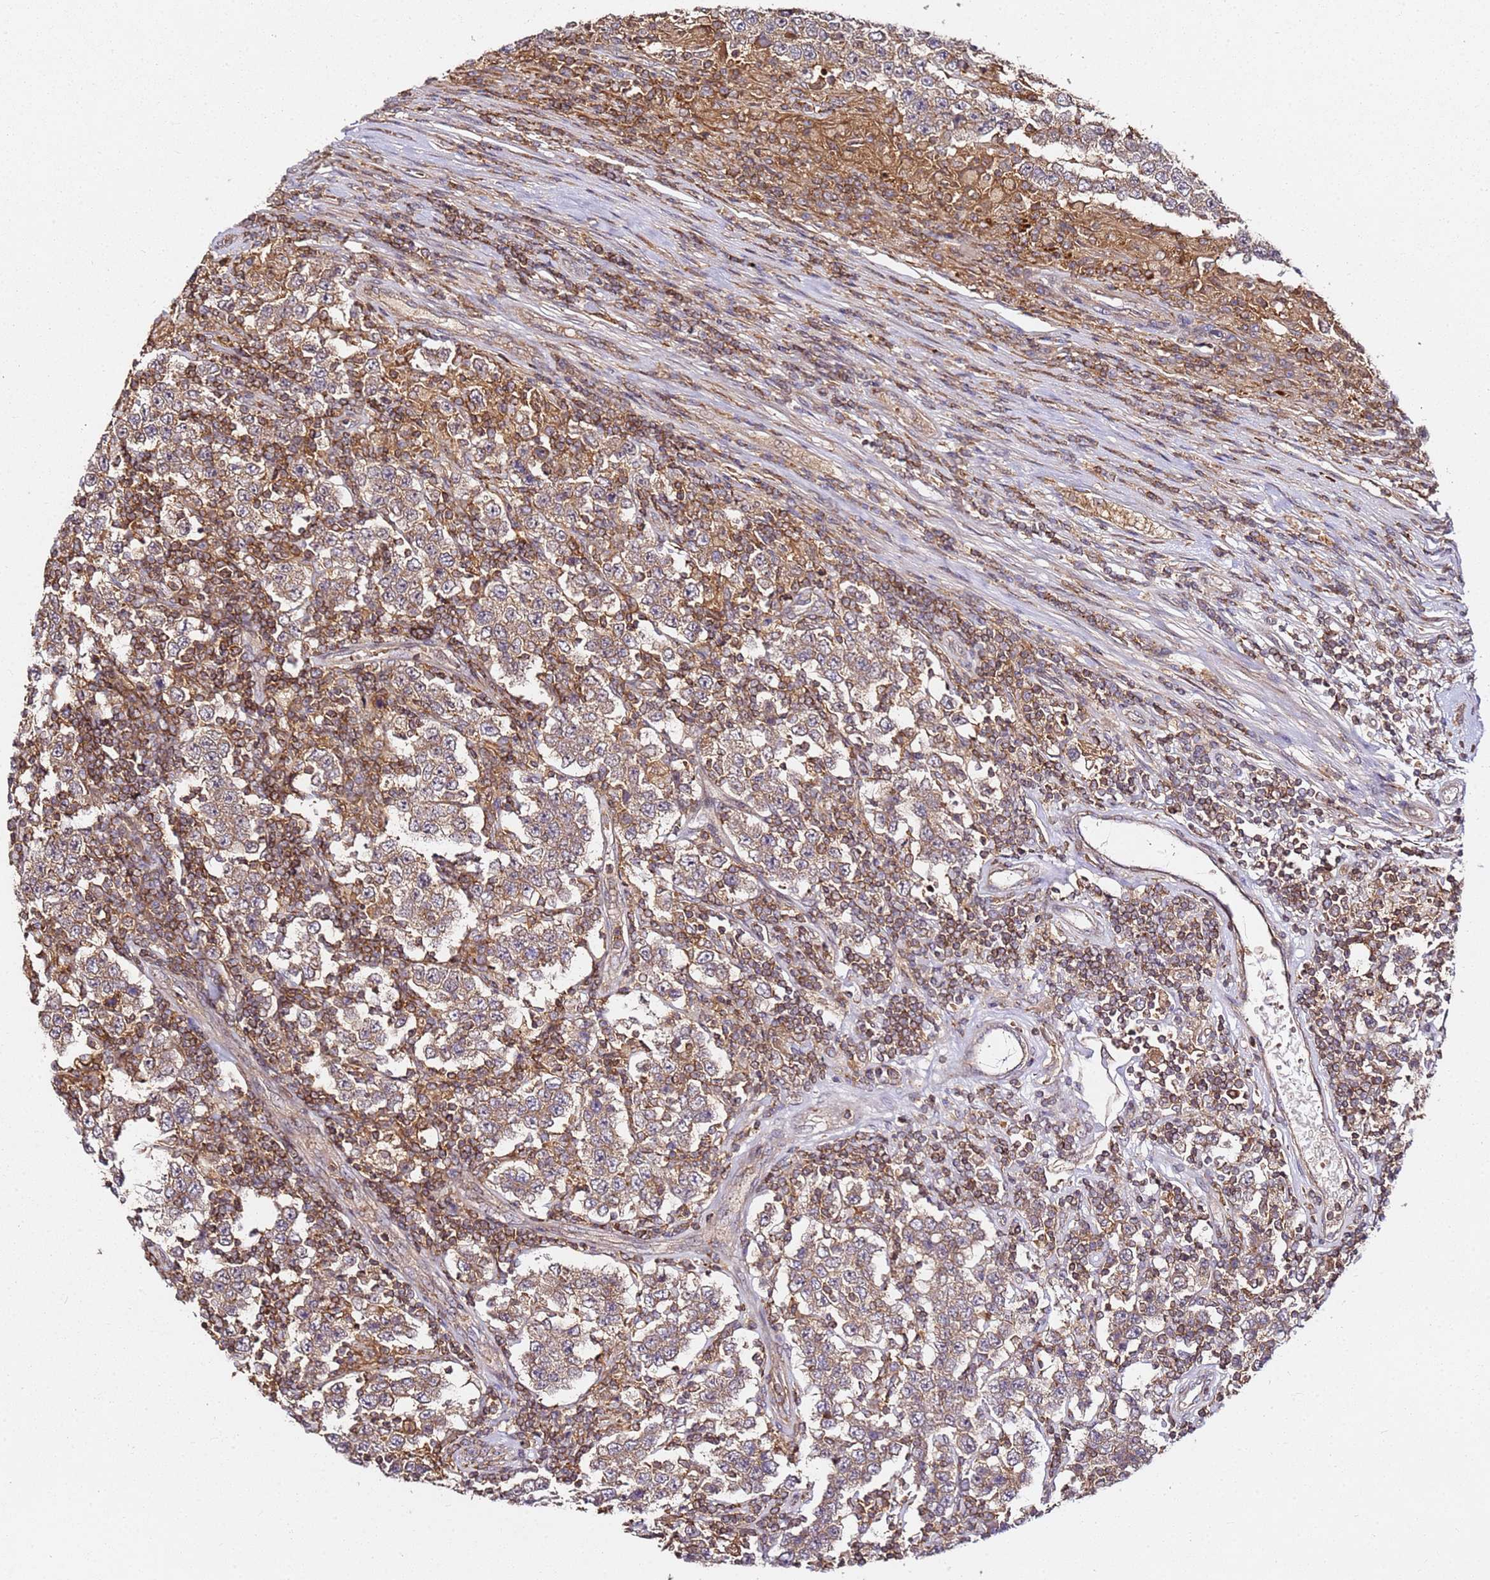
{"staining": {"intensity": "weak", "quantity": ">75%", "location": "cytoplasmic/membranous"}, "tissue": "testis cancer", "cell_type": "Tumor cells", "image_type": "cancer", "snomed": [{"axis": "morphology", "description": "Normal tissue, NOS"}, {"axis": "morphology", "description": "Urothelial carcinoma, High grade"}, {"axis": "morphology", "description": "Seminoma, NOS"}, {"axis": "morphology", "description": "Carcinoma, Embryonal, NOS"}, {"axis": "topography", "description": "Urinary bladder"}, {"axis": "topography", "description": "Testis"}], "caption": "The micrograph shows staining of testis cancer, revealing weak cytoplasmic/membranous protein staining (brown color) within tumor cells.", "gene": "PRMT7", "patient": {"sex": "male", "age": 41}}